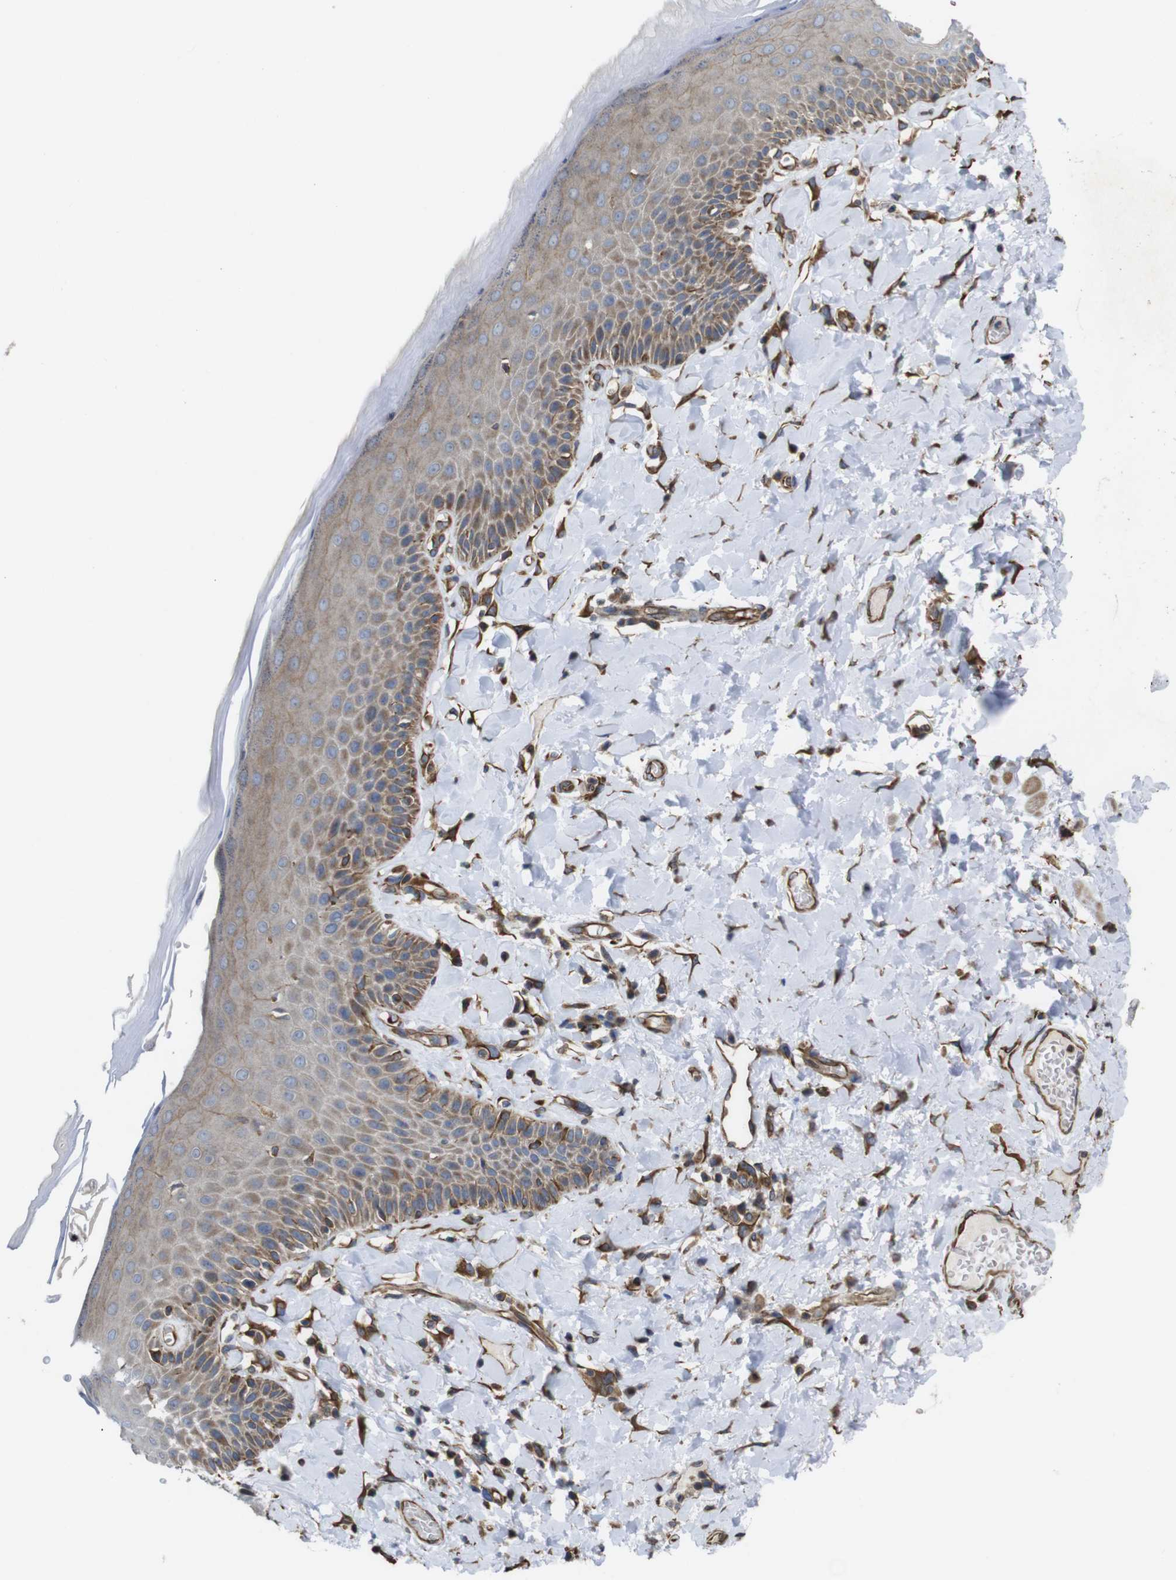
{"staining": {"intensity": "moderate", "quantity": "25%-75%", "location": "cytoplasmic/membranous"}, "tissue": "skin", "cell_type": "Epidermal cells", "image_type": "normal", "snomed": [{"axis": "morphology", "description": "Normal tissue, NOS"}, {"axis": "topography", "description": "Anal"}], "caption": "Normal skin was stained to show a protein in brown. There is medium levels of moderate cytoplasmic/membranous staining in approximately 25%-75% of epidermal cells. (brown staining indicates protein expression, while blue staining denotes nuclei).", "gene": "POMK", "patient": {"sex": "male", "age": 69}}